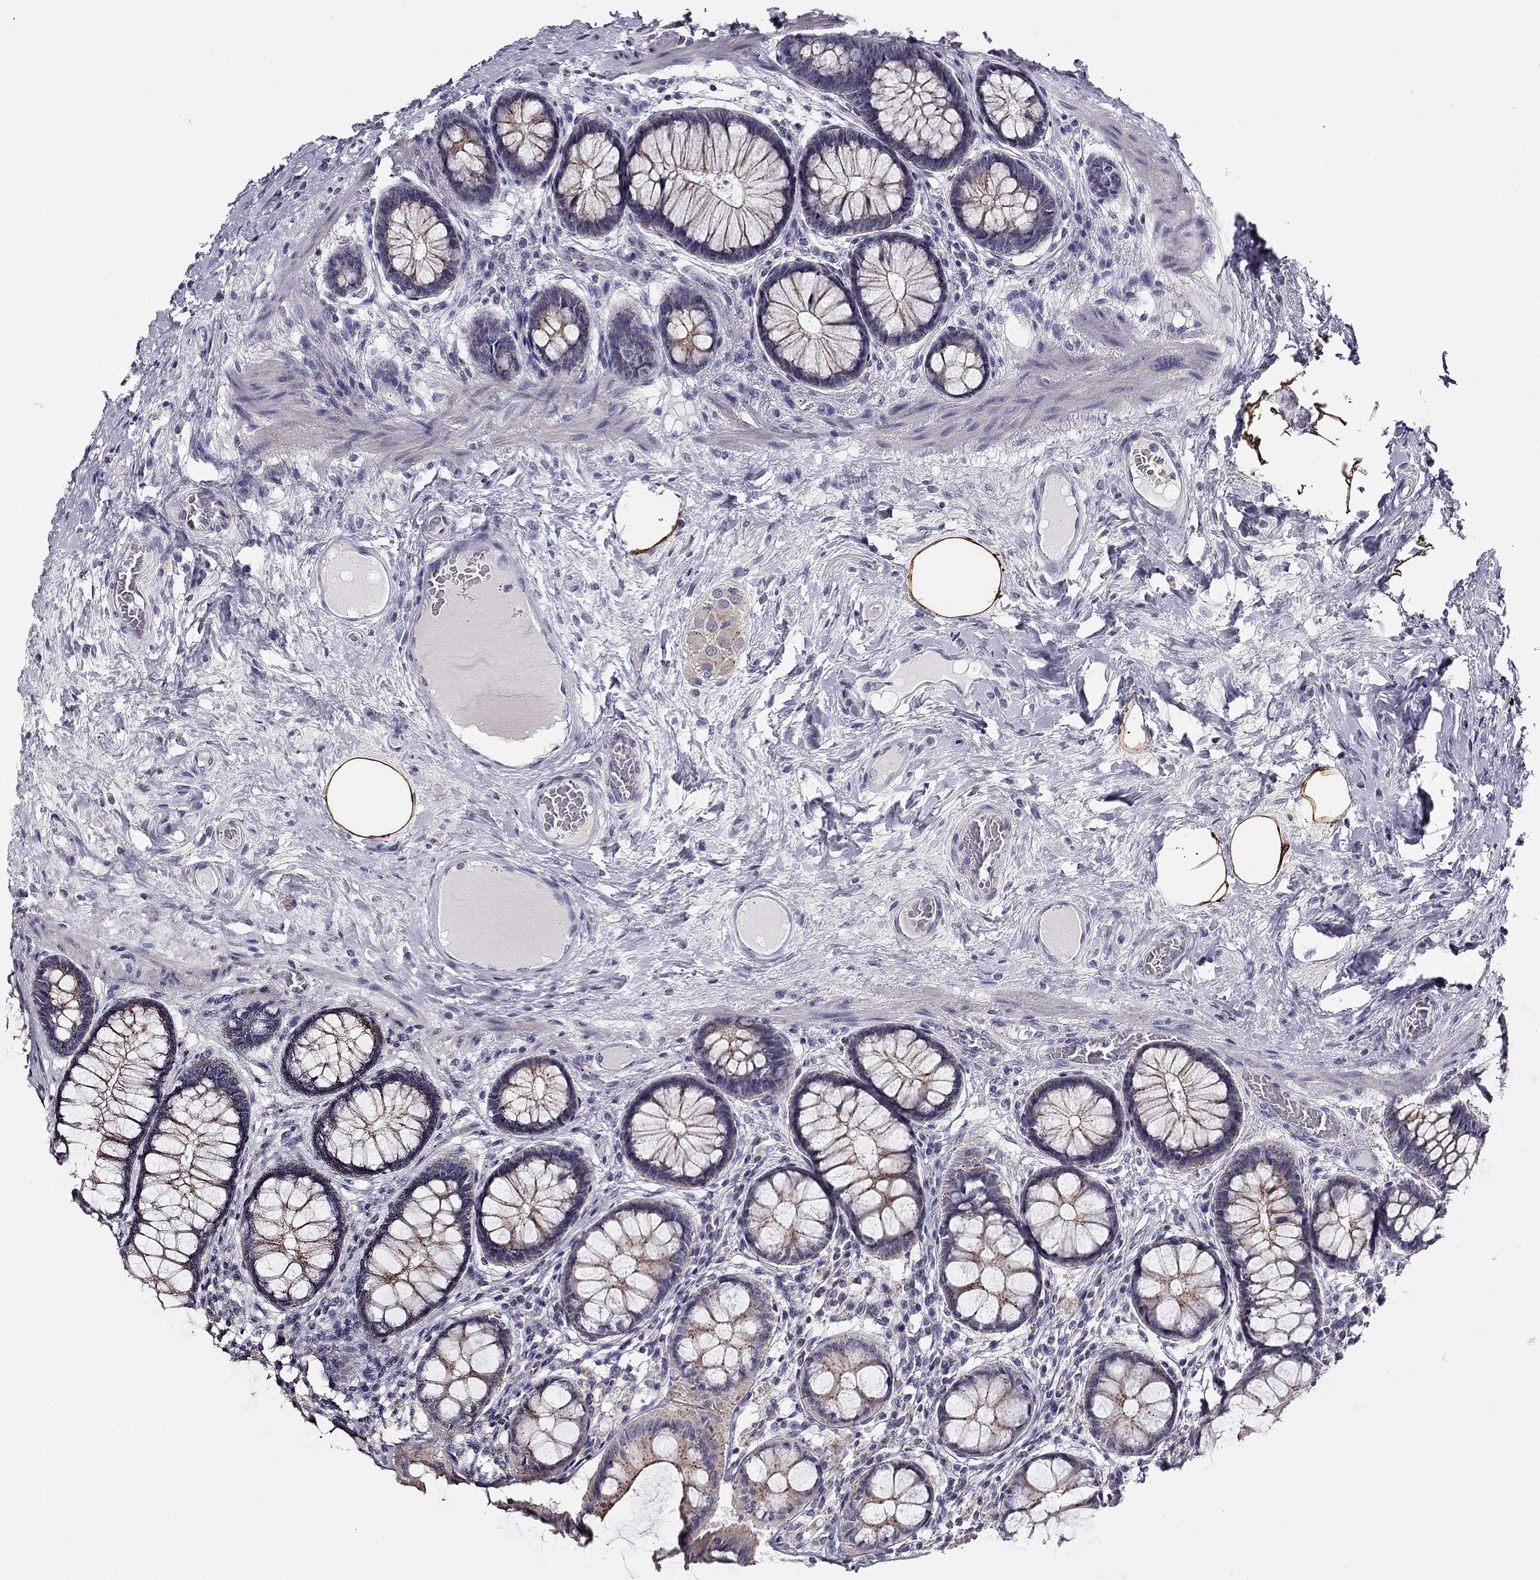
{"staining": {"intensity": "negative", "quantity": "none", "location": "none"}, "tissue": "colon", "cell_type": "Endothelial cells", "image_type": "normal", "snomed": [{"axis": "morphology", "description": "Normal tissue, NOS"}, {"axis": "topography", "description": "Colon"}], "caption": "Endothelial cells show no significant protein positivity in normal colon. (IHC, brightfield microscopy, high magnification).", "gene": "CNR1", "patient": {"sex": "female", "age": 65}}